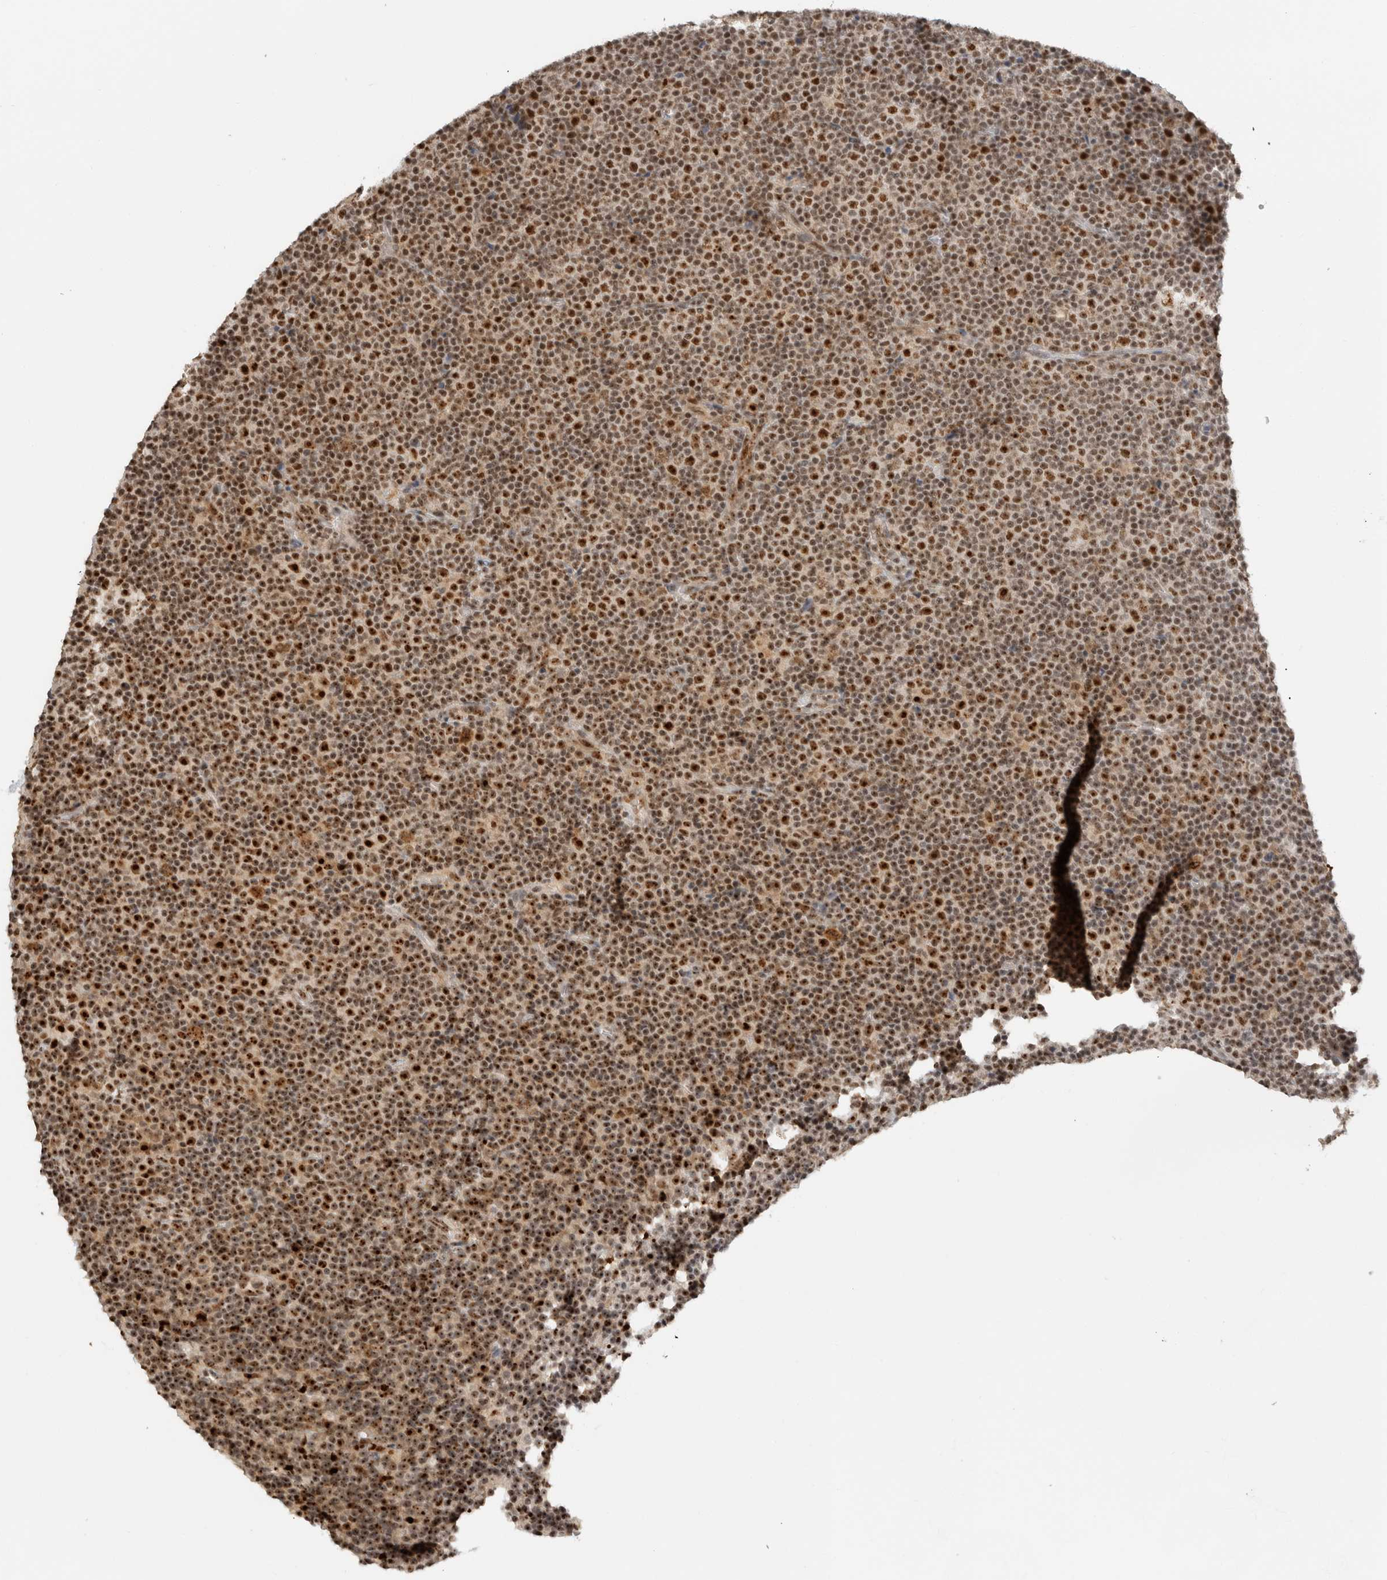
{"staining": {"intensity": "strong", "quantity": ">75%", "location": "nuclear"}, "tissue": "lymphoma", "cell_type": "Tumor cells", "image_type": "cancer", "snomed": [{"axis": "morphology", "description": "Malignant lymphoma, non-Hodgkin's type, Low grade"}, {"axis": "topography", "description": "Lymph node"}], "caption": "A histopathology image of lymphoma stained for a protein demonstrates strong nuclear brown staining in tumor cells.", "gene": "EBNA1BP2", "patient": {"sex": "female", "age": 67}}